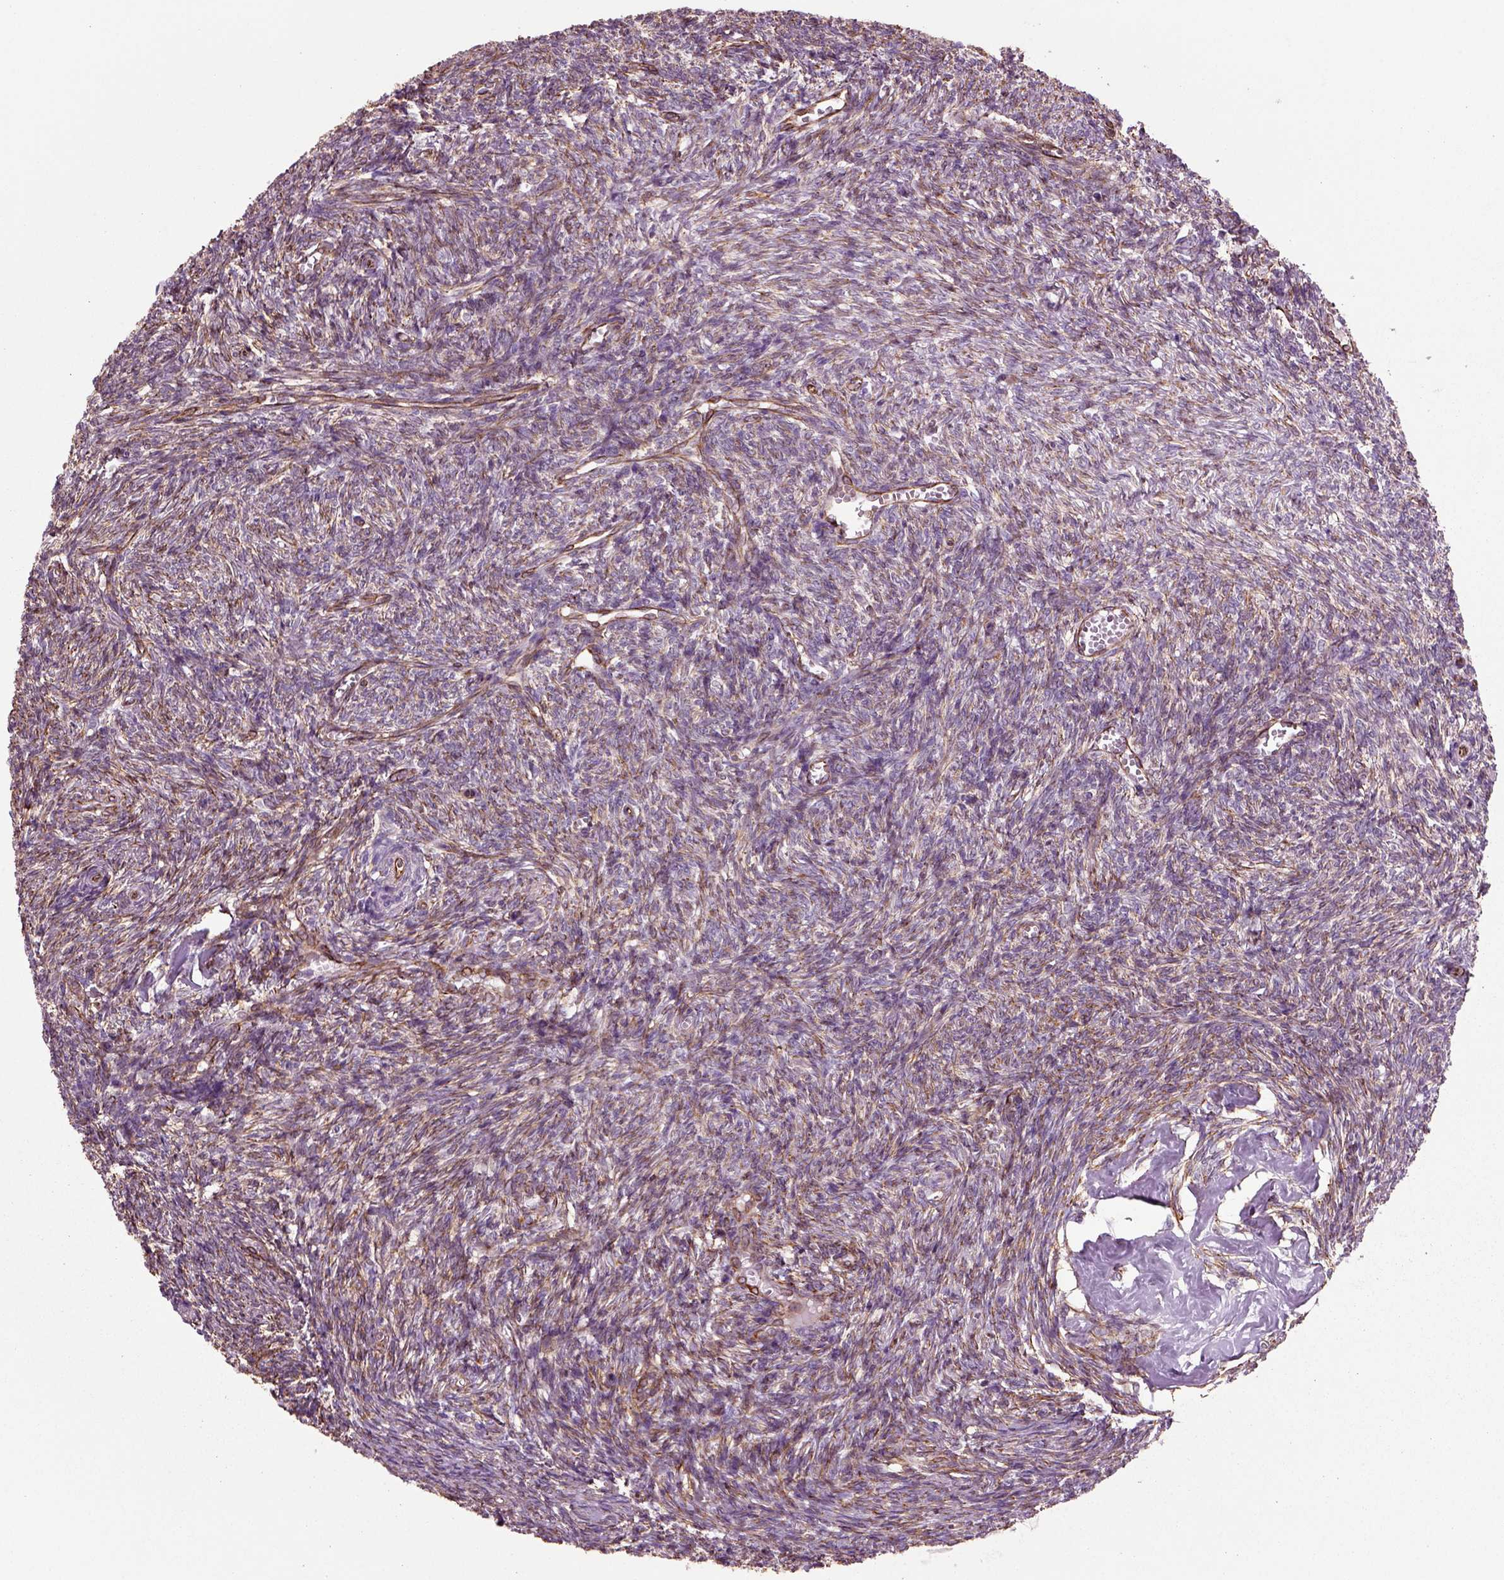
{"staining": {"intensity": "strong", "quantity": "<25%", "location": "cytoplasmic/membranous"}, "tissue": "ovary", "cell_type": "Follicle cells", "image_type": "normal", "snomed": [{"axis": "morphology", "description": "Normal tissue, NOS"}, {"axis": "topography", "description": "Ovary"}], "caption": "A brown stain highlights strong cytoplasmic/membranous staining of a protein in follicle cells of unremarkable human ovary.", "gene": "ACER3", "patient": {"sex": "female", "age": 43}}